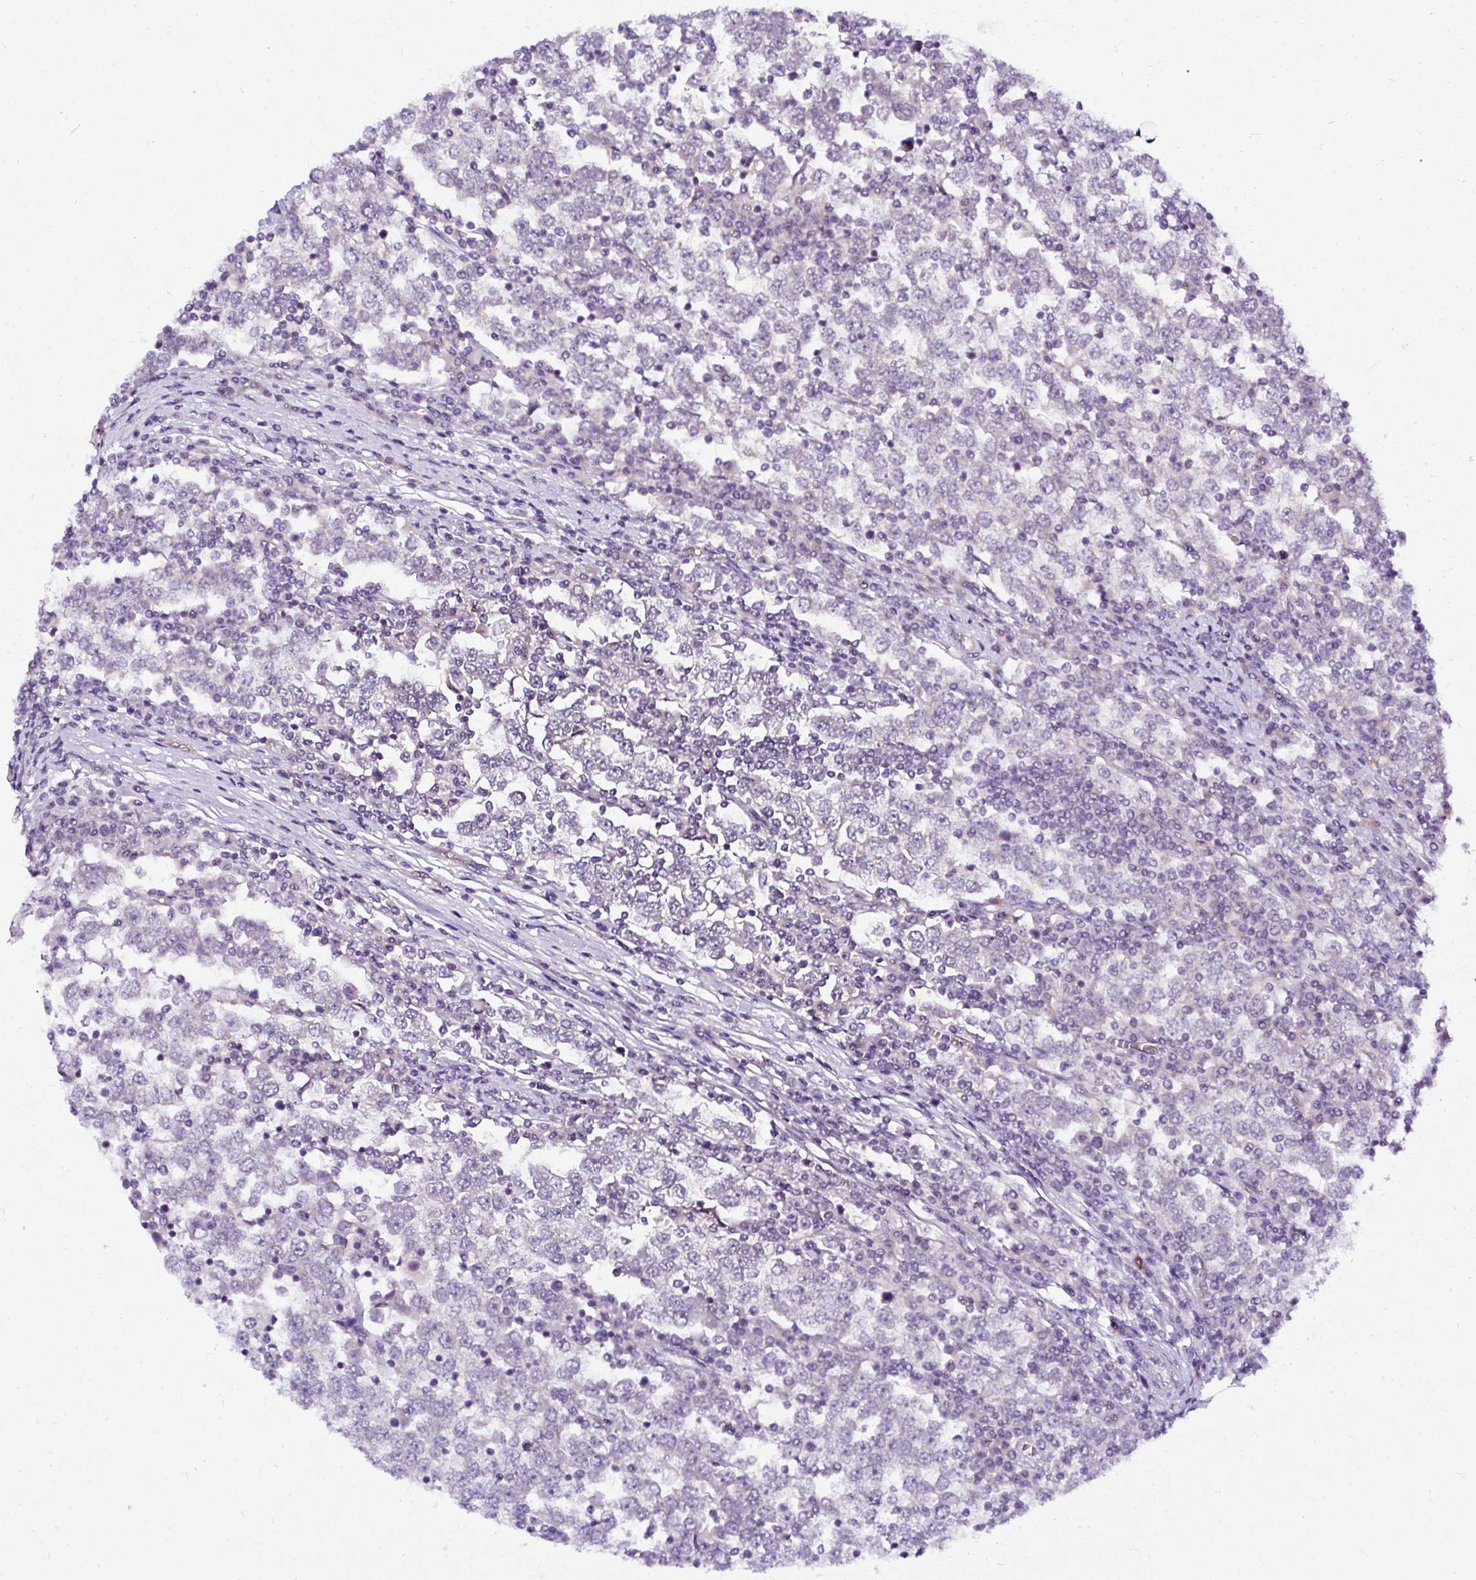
{"staining": {"intensity": "negative", "quantity": "none", "location": "none"}, "tissue": "testis cancer", "cell_type": "Tumor cells", "image_type": "cancer", "snomed": [{"axis": "morphology", "description": "Seminoma, NOS"}, {"axis": "topography", "description": "Testis"}], "caption": "Protein analysis of testis seminoma demonstrates no significant positivity in tumor cells.", "gene": "DEPDC5", "patient": {"sex": "male", "age": 65}}